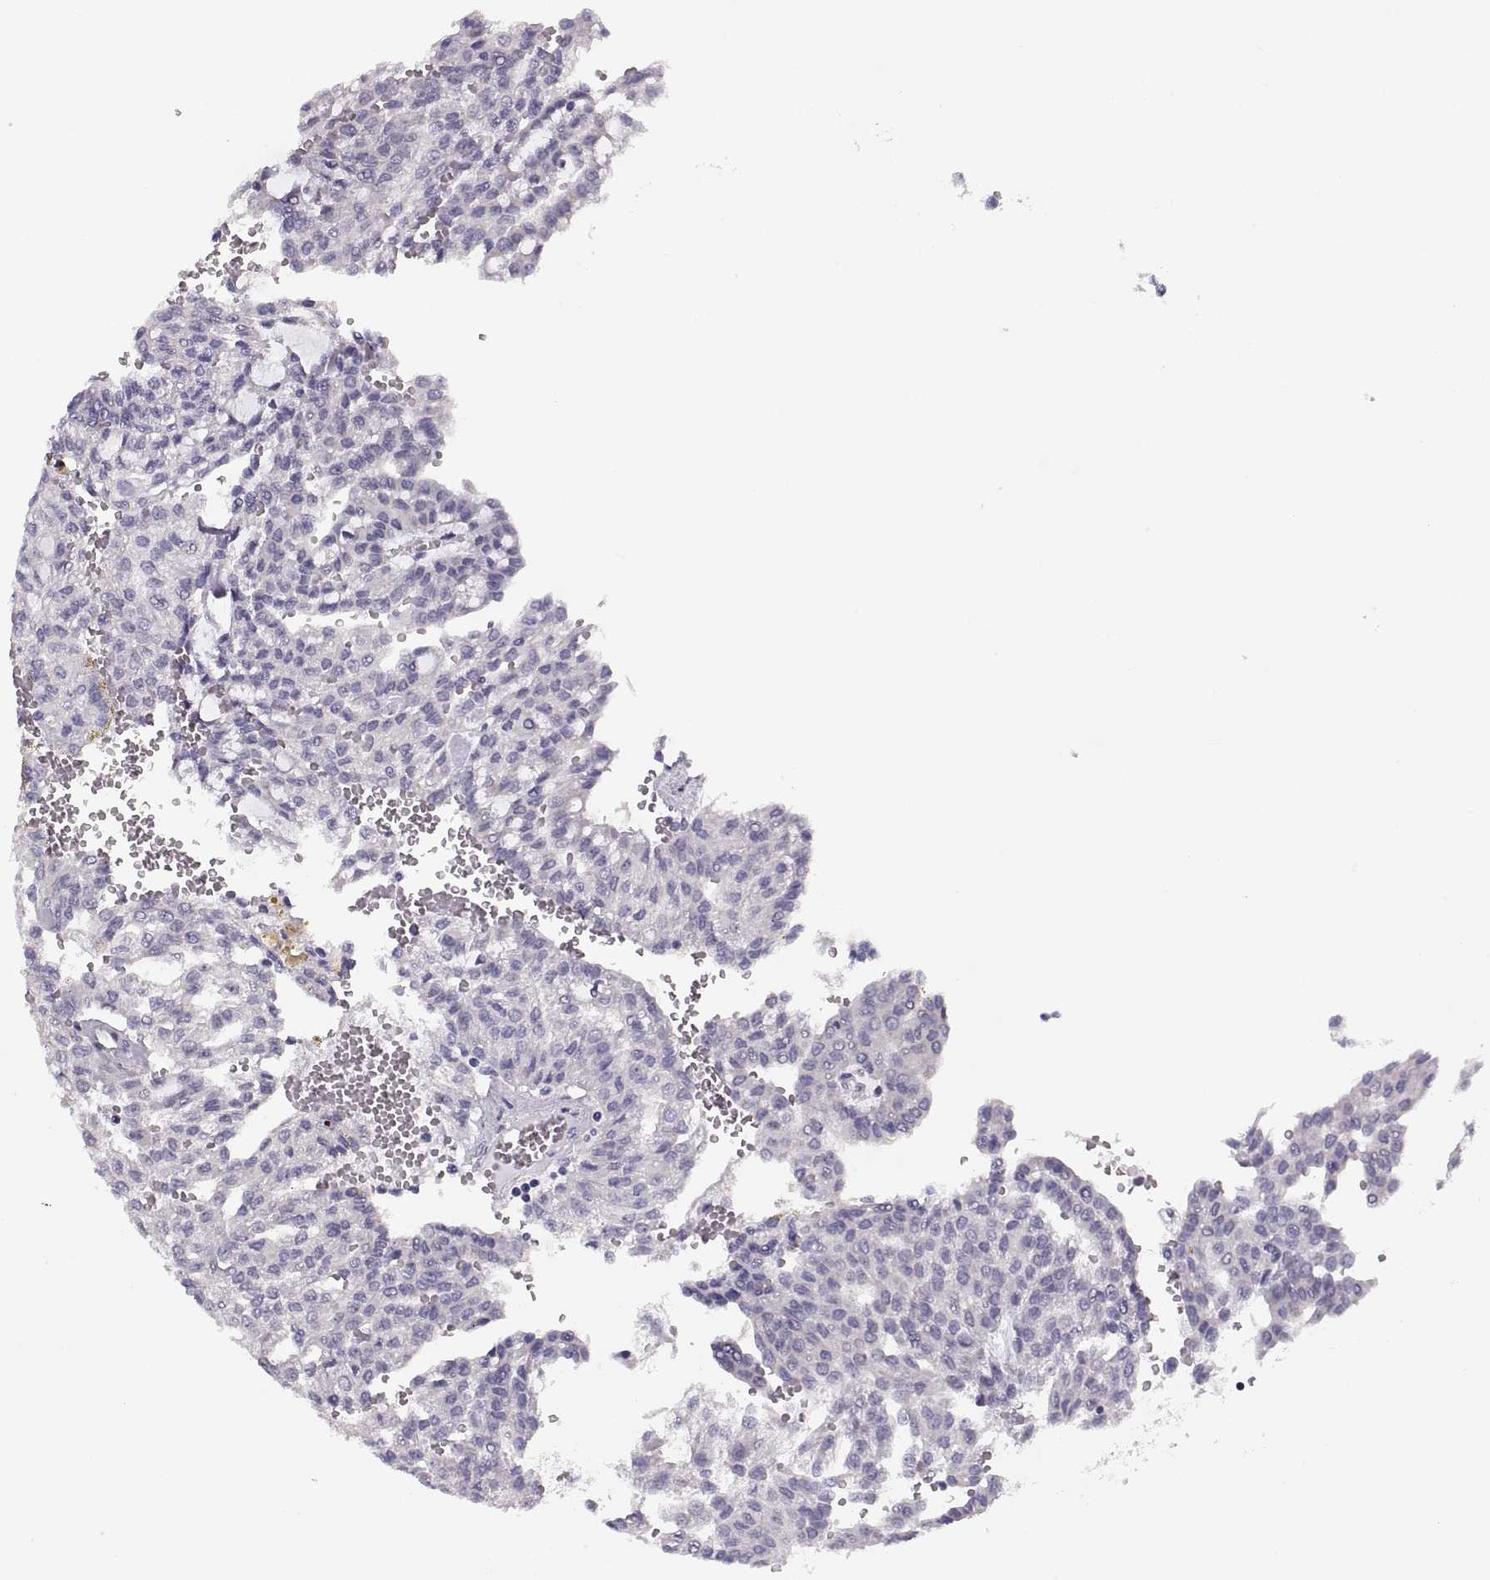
{"staining": {"intensity": "negative", "quantity": "none", "location": "none"}, "tissue": "renal cancer", "cell_type": "Tumor cells", "image_type": "cancer", "snomed": [{"axis": "morphology", "description": "Adenocarcinoma, NOS"}, {"axis": "topography", "description": "Kidney"}], "caption": "Renal cancer (adenocarcinoma) was stained to show a protein in brown. There is no significant staining in tumor cells.", "gene": "ADH6", "patient": {"sex": "male", "age": 63}}